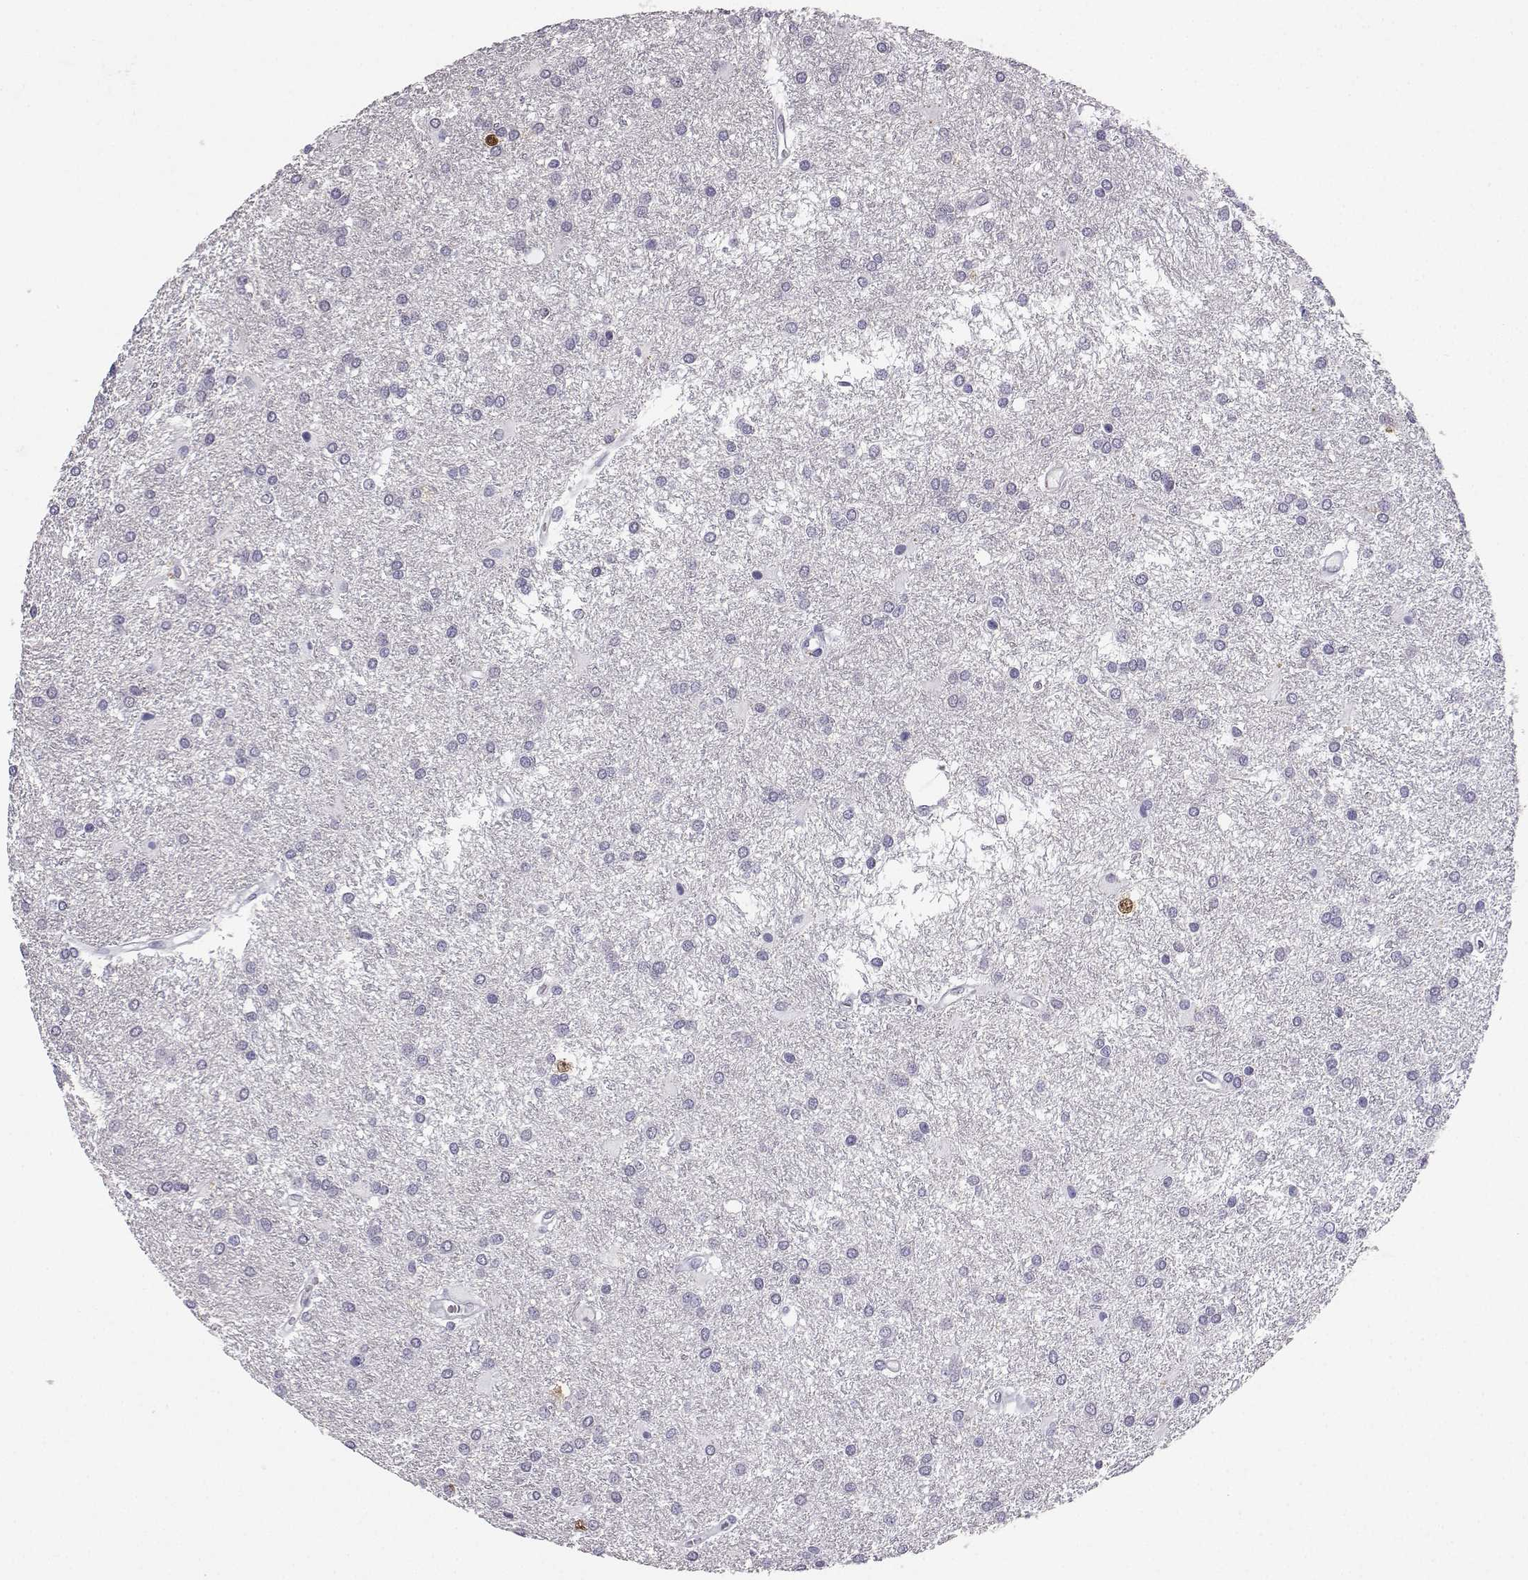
{"staining": {"intensity": "negative", "quantity": "none", "location": "none"}, "tissue": "glioma", "cell_type": "Tumor cells", "image_type": "cancer", "snomed": [{"axis": "morphology", "description": "Glioma, malignant, Low grade"}, {"axis": "topography", "description": "Brain"}], "caption": "Tumor cells are negative for brown protein staining in low-grade glioma (malignant).", "gene": "TBR1", "patient": {"sex": "female", "age": 32}}